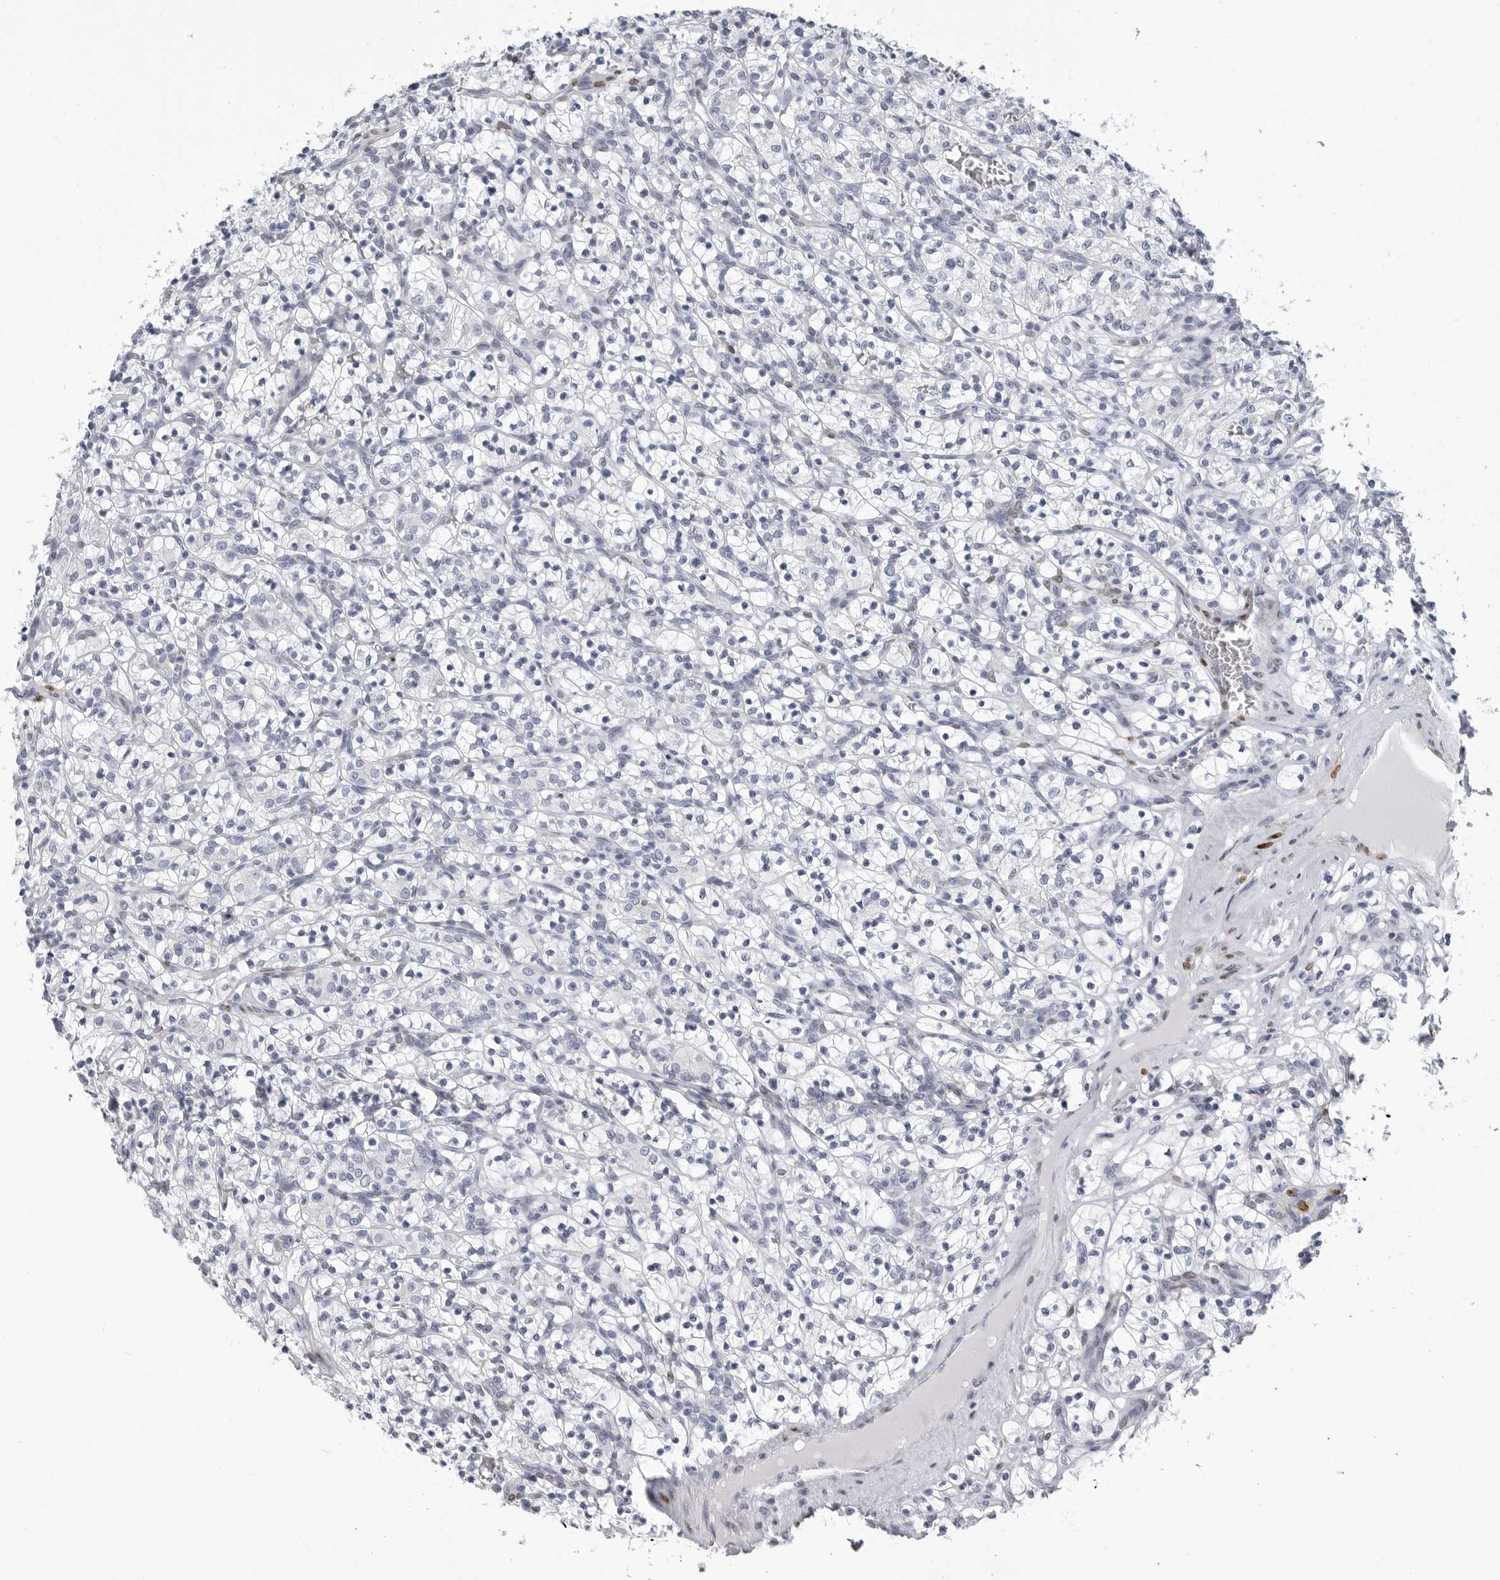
{"staining": {"intensity": "negative", "quantity": "none", "location": "none"}, "tissue": "renal cancer", "cell_type": "Tumor cells", "image_type": "cancer", "snomed": [{"axis": "morphology", "description": "Adenocarcinoma, NOS"}, {"axis": "topography", "description": "Kidney"}], "caption": "The histopathology image displays no significant staining in tumor cells of renal cancer (adenocarcinoma). (DAB (3,3'-diaminobenzidine) immunohistochemistry with hematoxylin counter stain).", "gene": "PLN", "patient": {"sex": "female", "age": 57}}